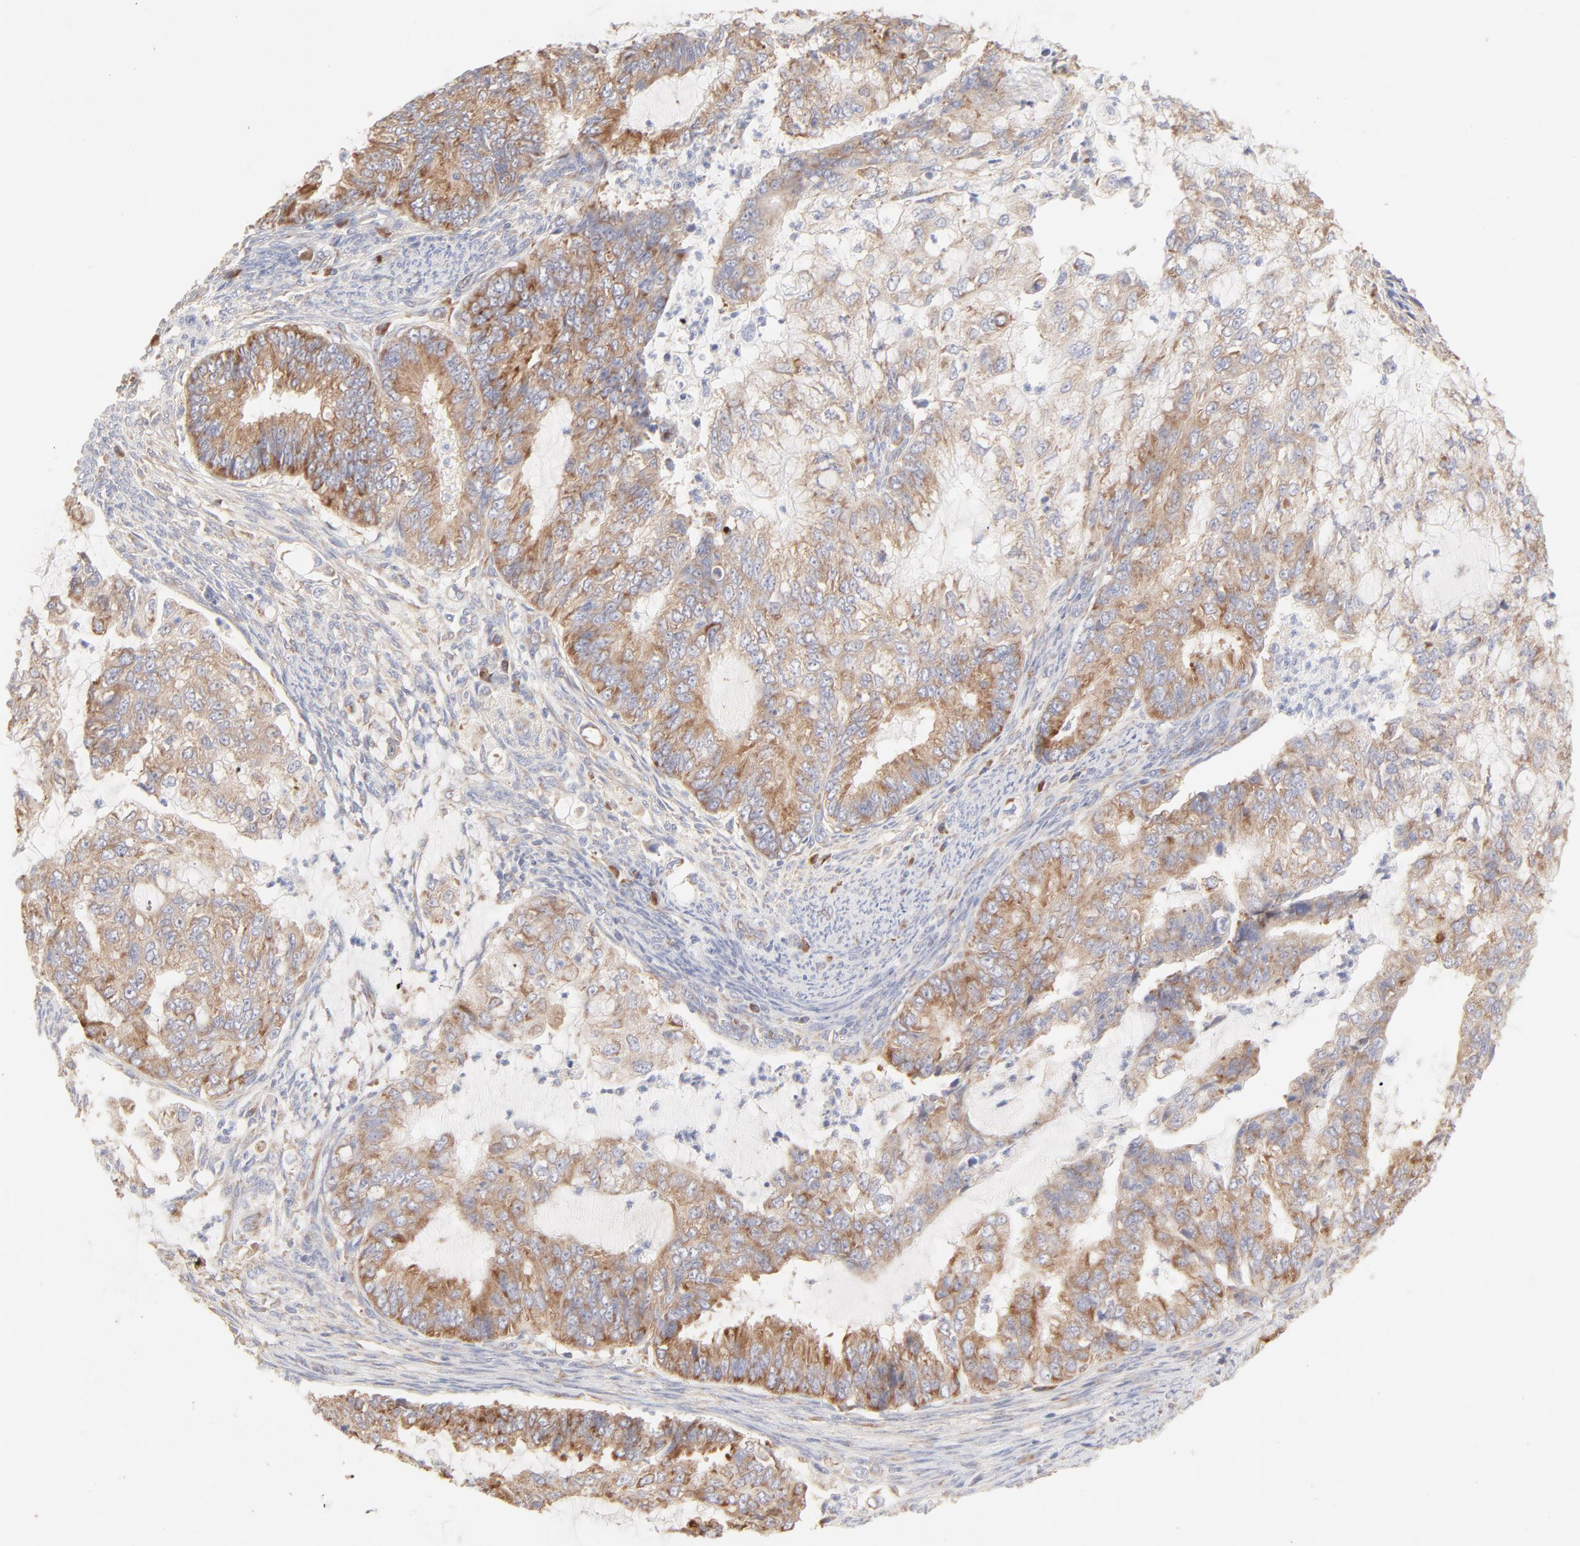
{"staining": {"intensity": "moderate", "quantity": ">75%", "location": "cytoplasmic/membranous"}, "tissue": "endometrial cancer", "cell_type": "Tumor cells", "image_type": "cancer", "snomed": [{"axis": "morphology", "description": "Adenocarcinoma, NOS"}, {"axis": "topography", "description": "Endometrium"}], "caption": "Endometrial cancer (adenocarcinoma) stained with IHC displays moderate cytoplasmic/membranous staining in approximately >75% of tumor cells. The staining is performed using DAB (3,3'-diaminobenzidine) brown chromogen to label protein expression. The nuclei are counter-stained blue using hematoxylin.", "gene": "RPS21", "patient": {"sex": "female", "age": 75}}